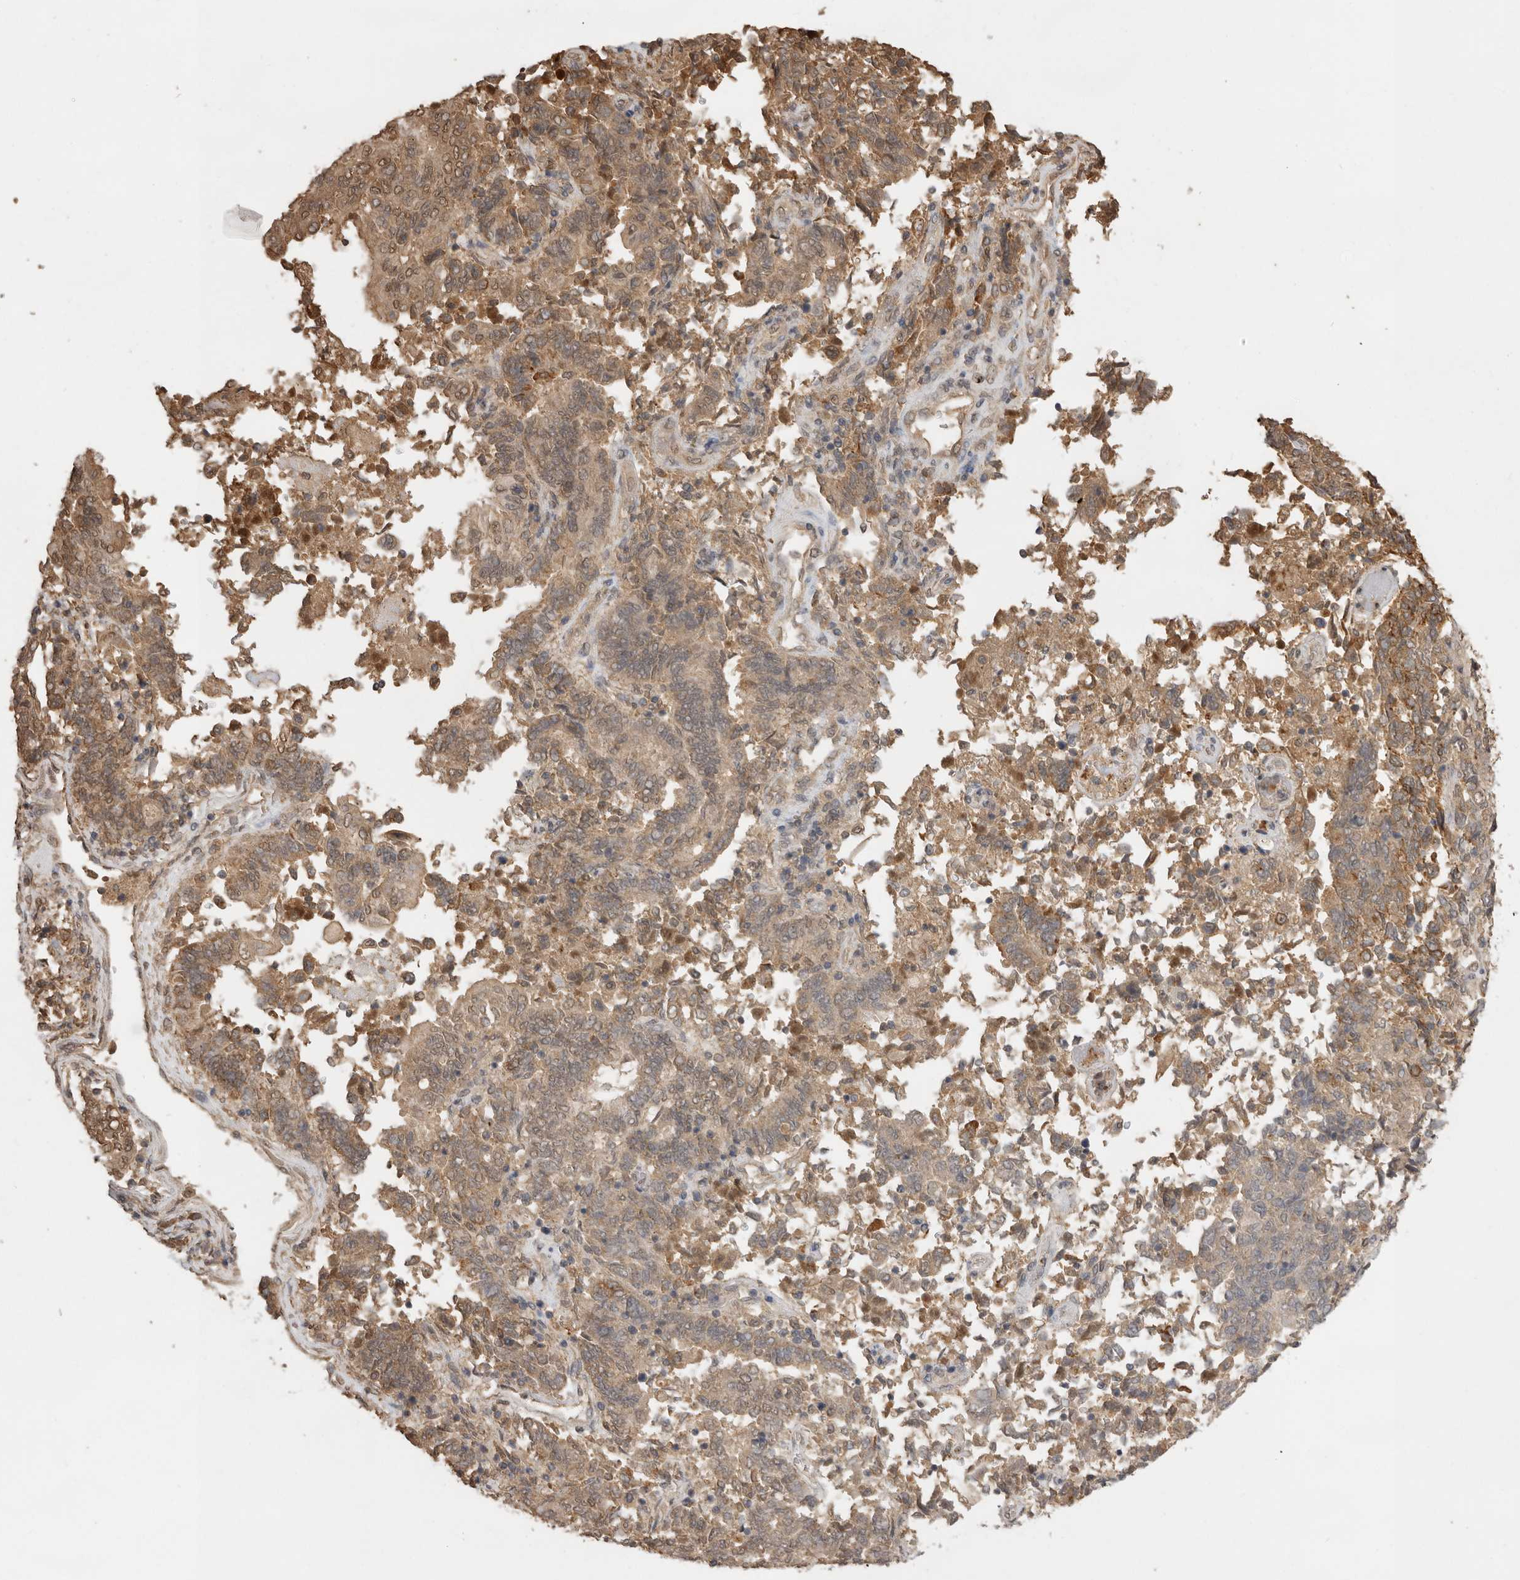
{"staining": {"intensity": "weak", "quantity": ">75%", "location": "cytoplasmic/membranous"}, "tissue": "endometrial cancer", "cell_type": "Tumor cells", "image_type": "cancer", "snomed": [{"axis": "morphology", "description": "Adenocarcinoma, NOS"}, {"axis": "topography", "description": "Endometrium"}], "caption": "A brown stain highlights weak cytoplasmic/membranous expression of a protein in adenocarcinoma (endometrial) tumor cells. (brown staining indicates protein expression, while blue staining denotes nuclei).", "gene": "JAG2", "patient": {"sex": "female", "age": 80}}